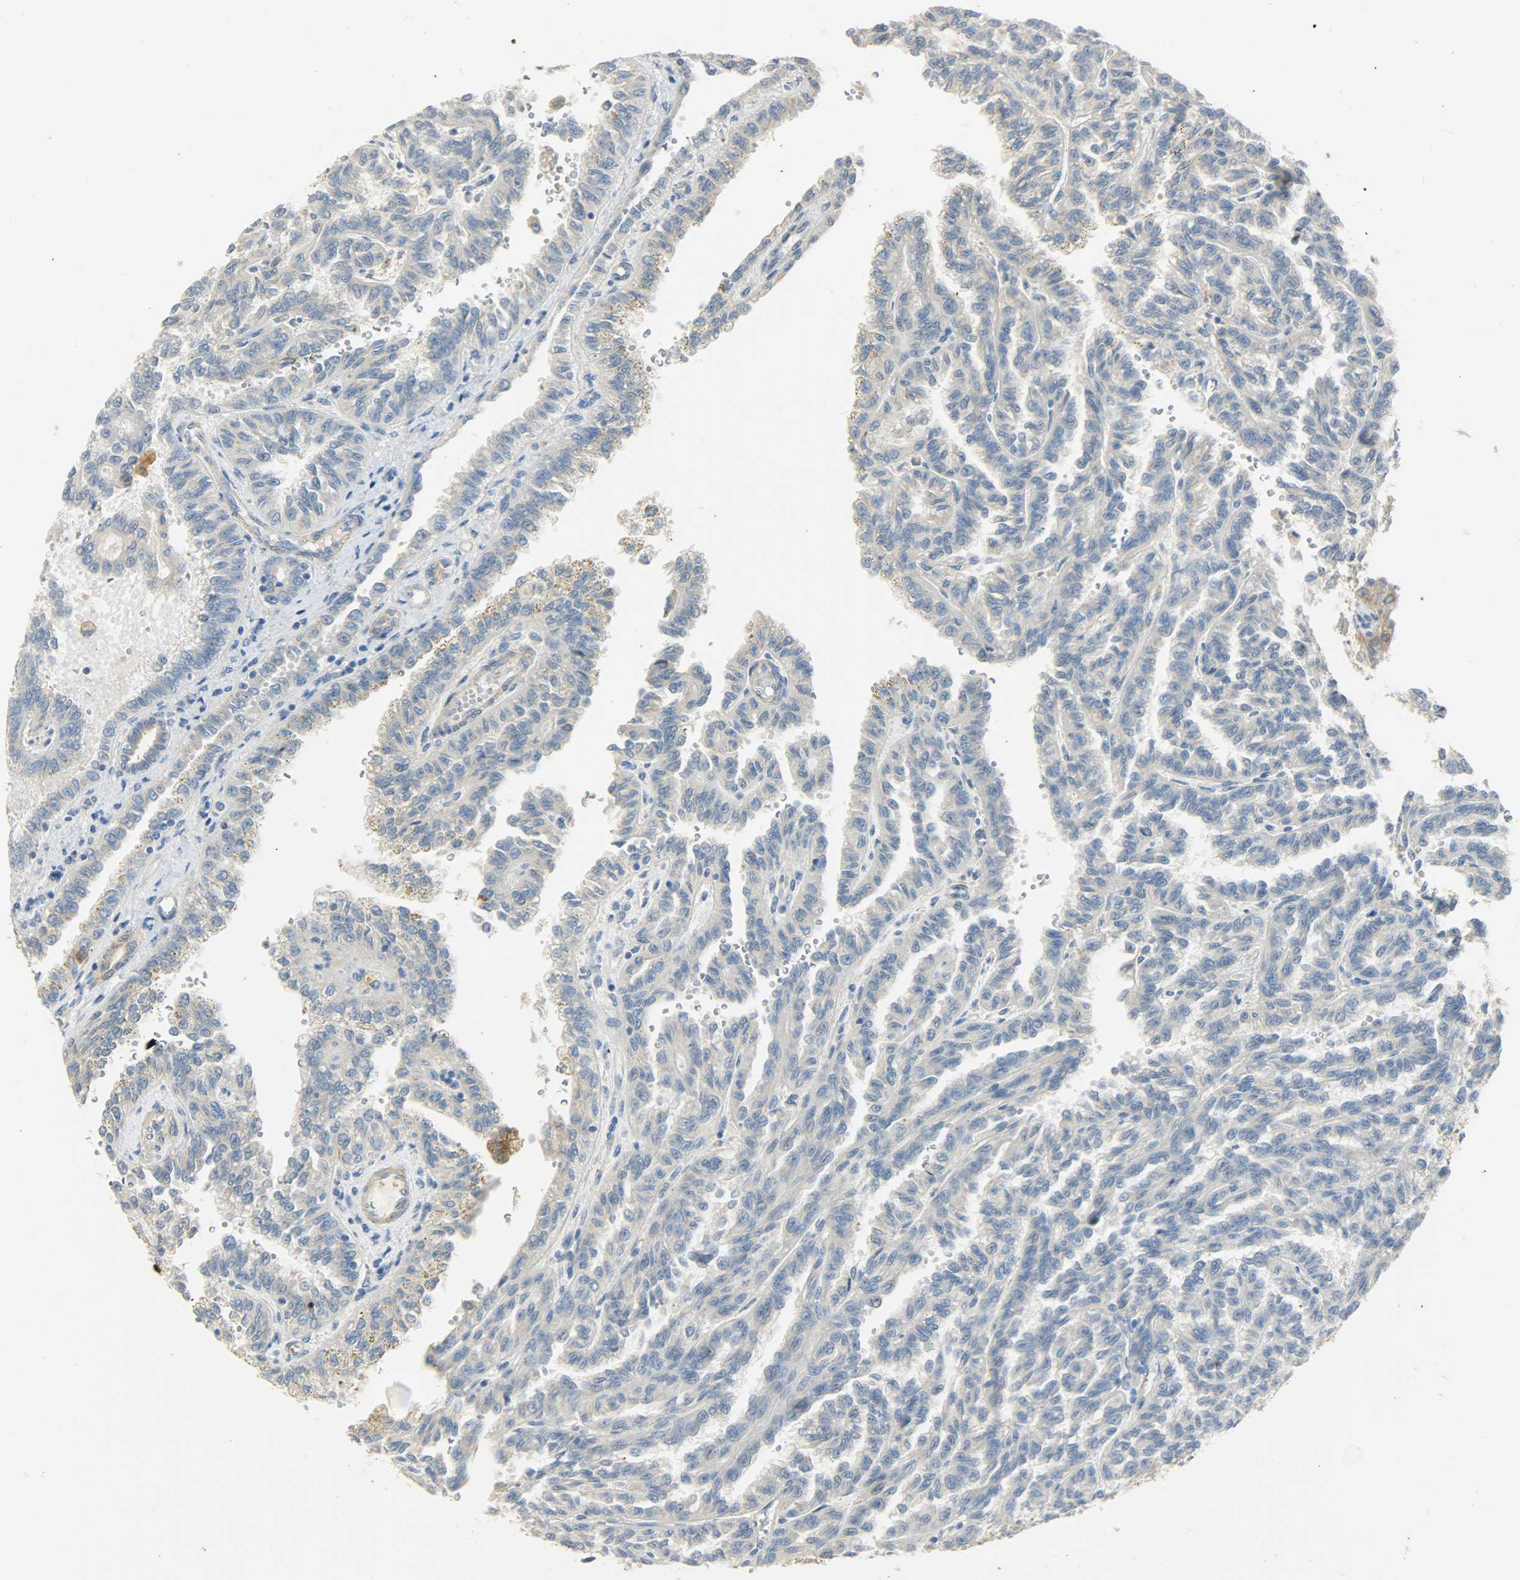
{"staining": {"intensity": "moderate", "quantity": "<25%", "location": "cytoplasmic/membranous"}, "tissue": "renal cancer", "cell_type": "Tumor cells", "image_type": "cancer", "snomed": [{"axis": "morphology", "description": "Inflammation, NOS"}, {"axis": "morphology", "description": "Adenocarcinoma, NOS"}, {"axis": "topography", "description": "Kidney"}], "caption": "Protein staining exhibits moderate cytoplasmic/membranous positivity in approximately <25% of tumor cells in adenocarcinoma (renal).", "gene": "USP13", "patient": {"sex": "male", "age": 68}}